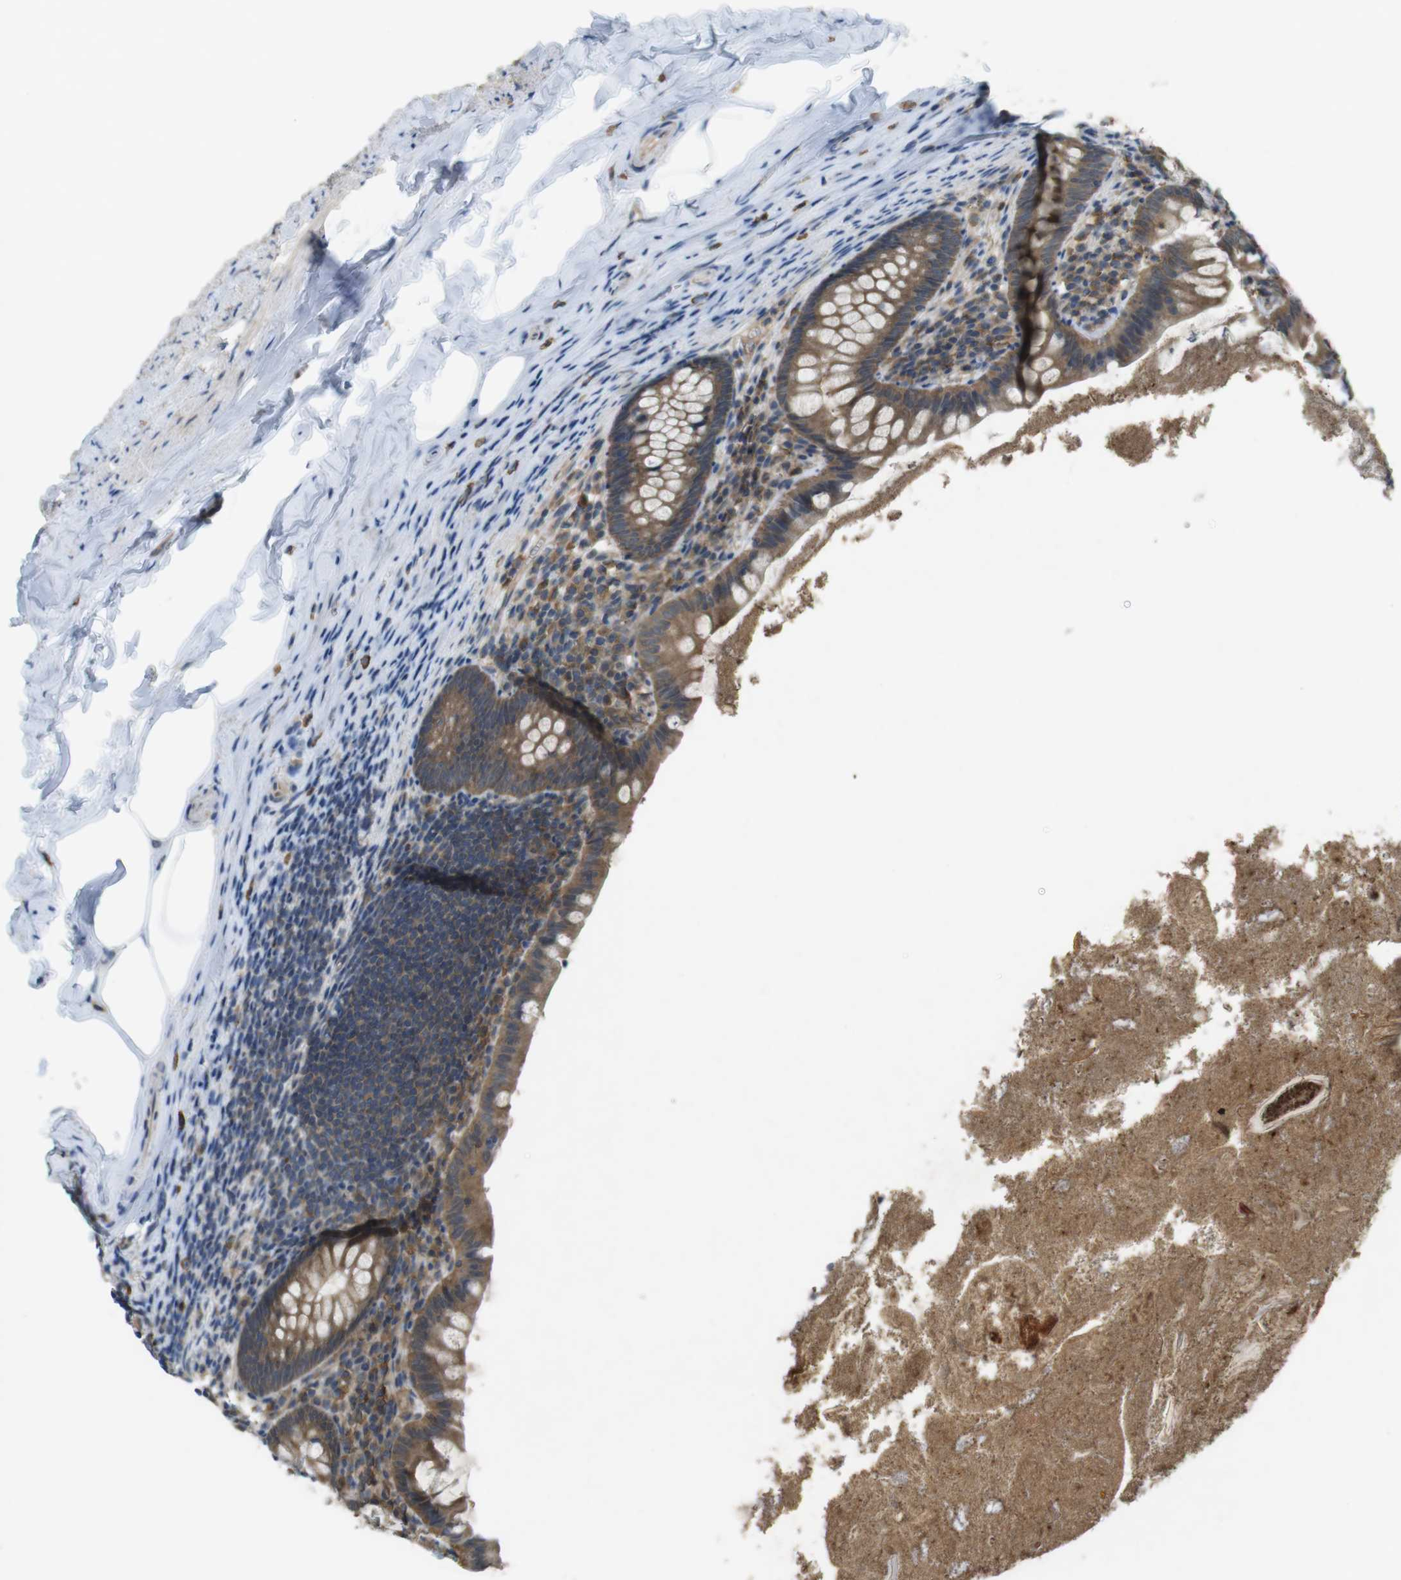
{"staining": {"intensity": "moderate", "quantity": ">75%", "location": "cytoplasmic/membranous"}, "tissue": "appendix", "cell_type": "Glandular cells", "image_type": "normal", "snomed": [{"axis": "morphology", "description": "Normal tissue, NOS"}, {"axis": "topography", "description": "Appendix"}], "caption": "This photomicrograph shows normal appendix stained with immunohistochemistry (IHC) to label a protein in brown. The cytoplasmic/membranous of glandular cells show moderate positivity for the protein. Nuclei are counter-stained blue.", "gene": "SUGT1", "patient": {"sex": "male", "age": 52}}